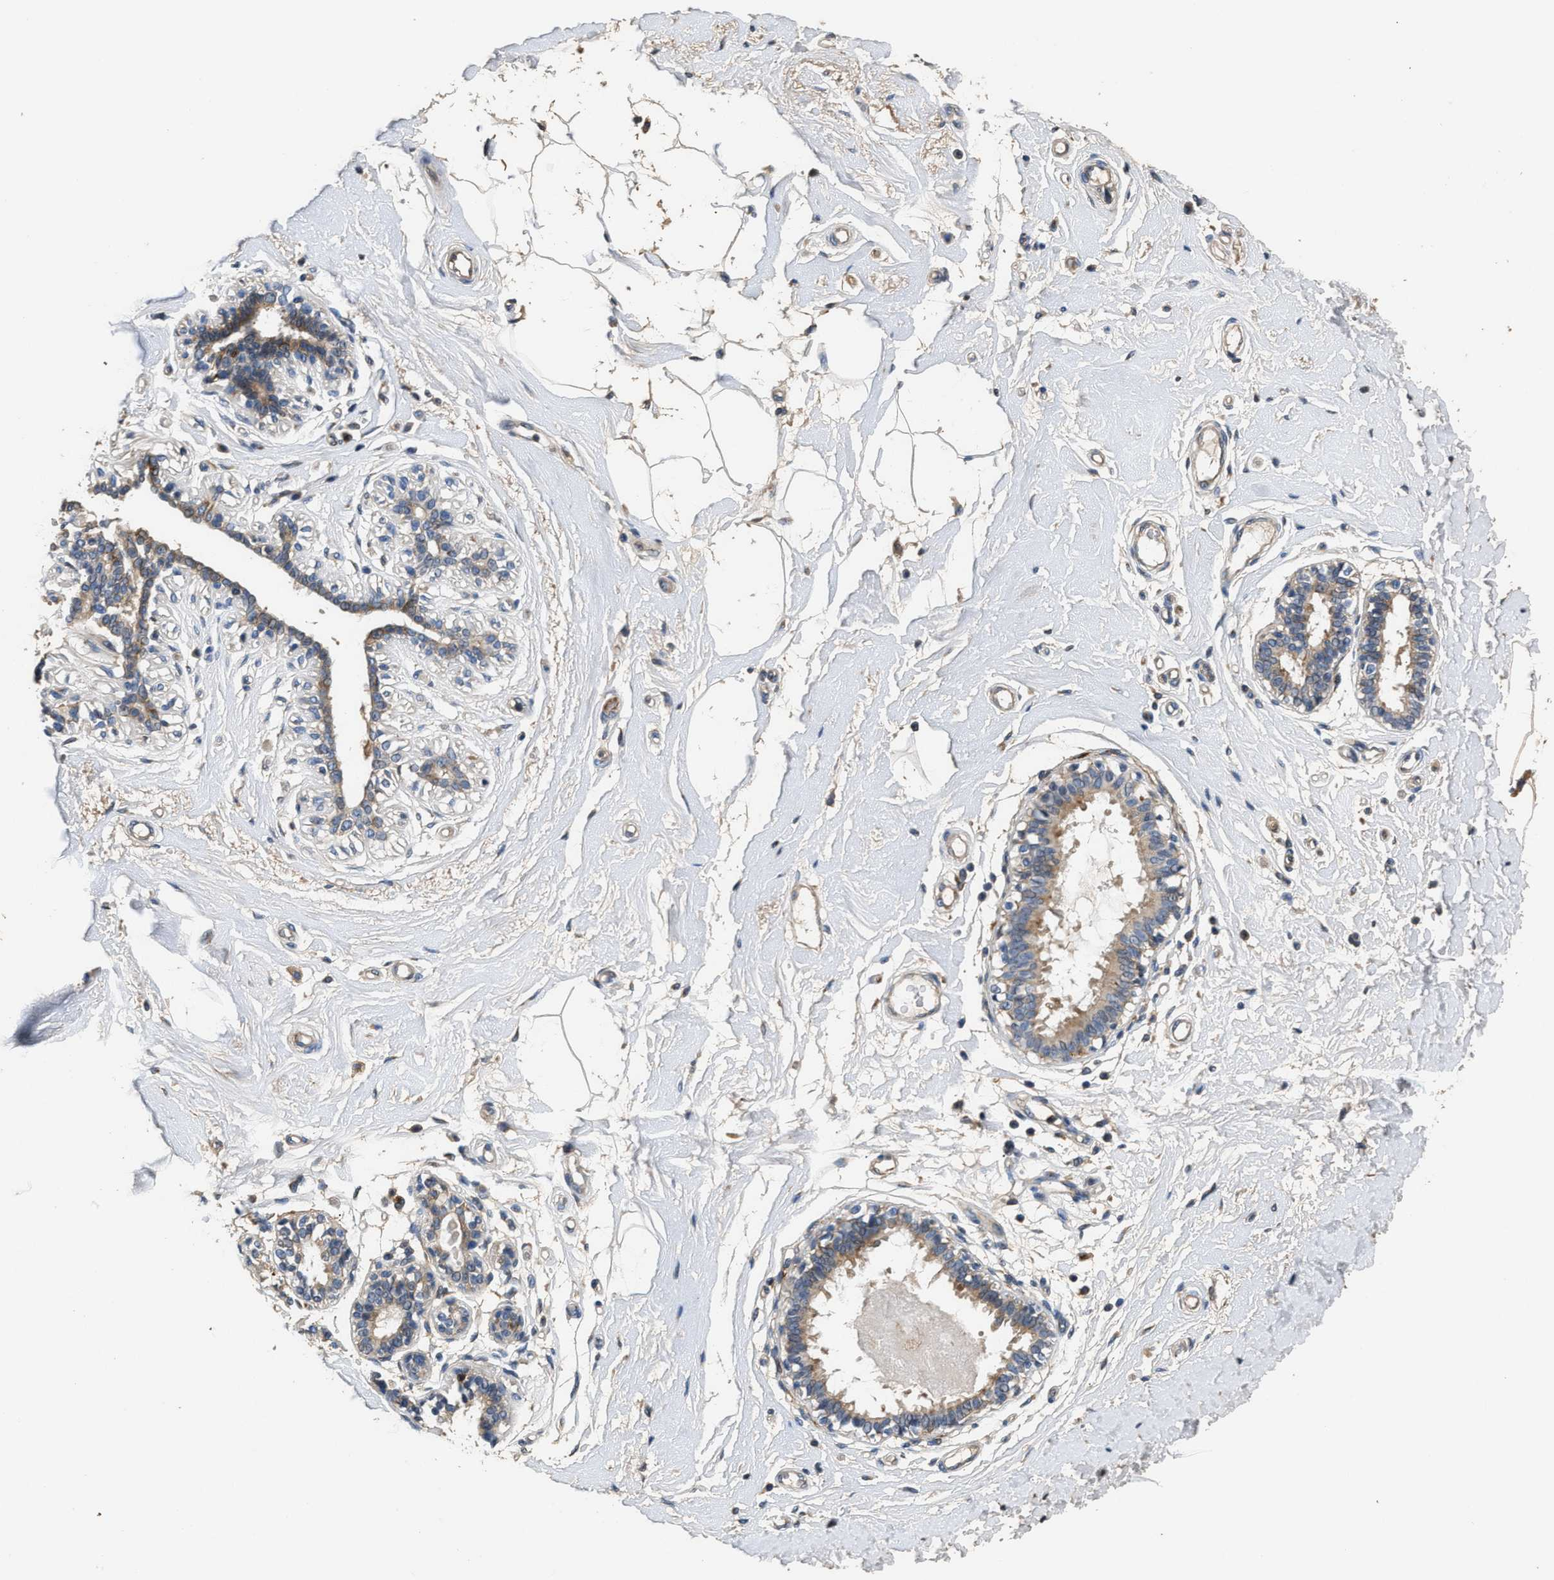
{"staining": {"intensity": "weak", "quantity": ">75%", "location": "cytoplasmic/membranous"}, "tissue": "breast", "cell_type": "Adipocytes", "image_type": "normal", "snomed": [{"axis": "morphology", "description": "Normal tissue, NOS"}, {"axis": "morphology", "description": "Lobular carcinoma"}, {"axis": "topography", "description": "Breast"}], "caption": "Immunohistochemical staining of unremarkable human breast reveals low levels of weak cytoplasmic/membranous expression in approximately >75% of adipocytes. (IHC, brightfield microscopy, high magnification).", "gene": "IL17RC", "patient": {"sex": "female", "age": 59}}